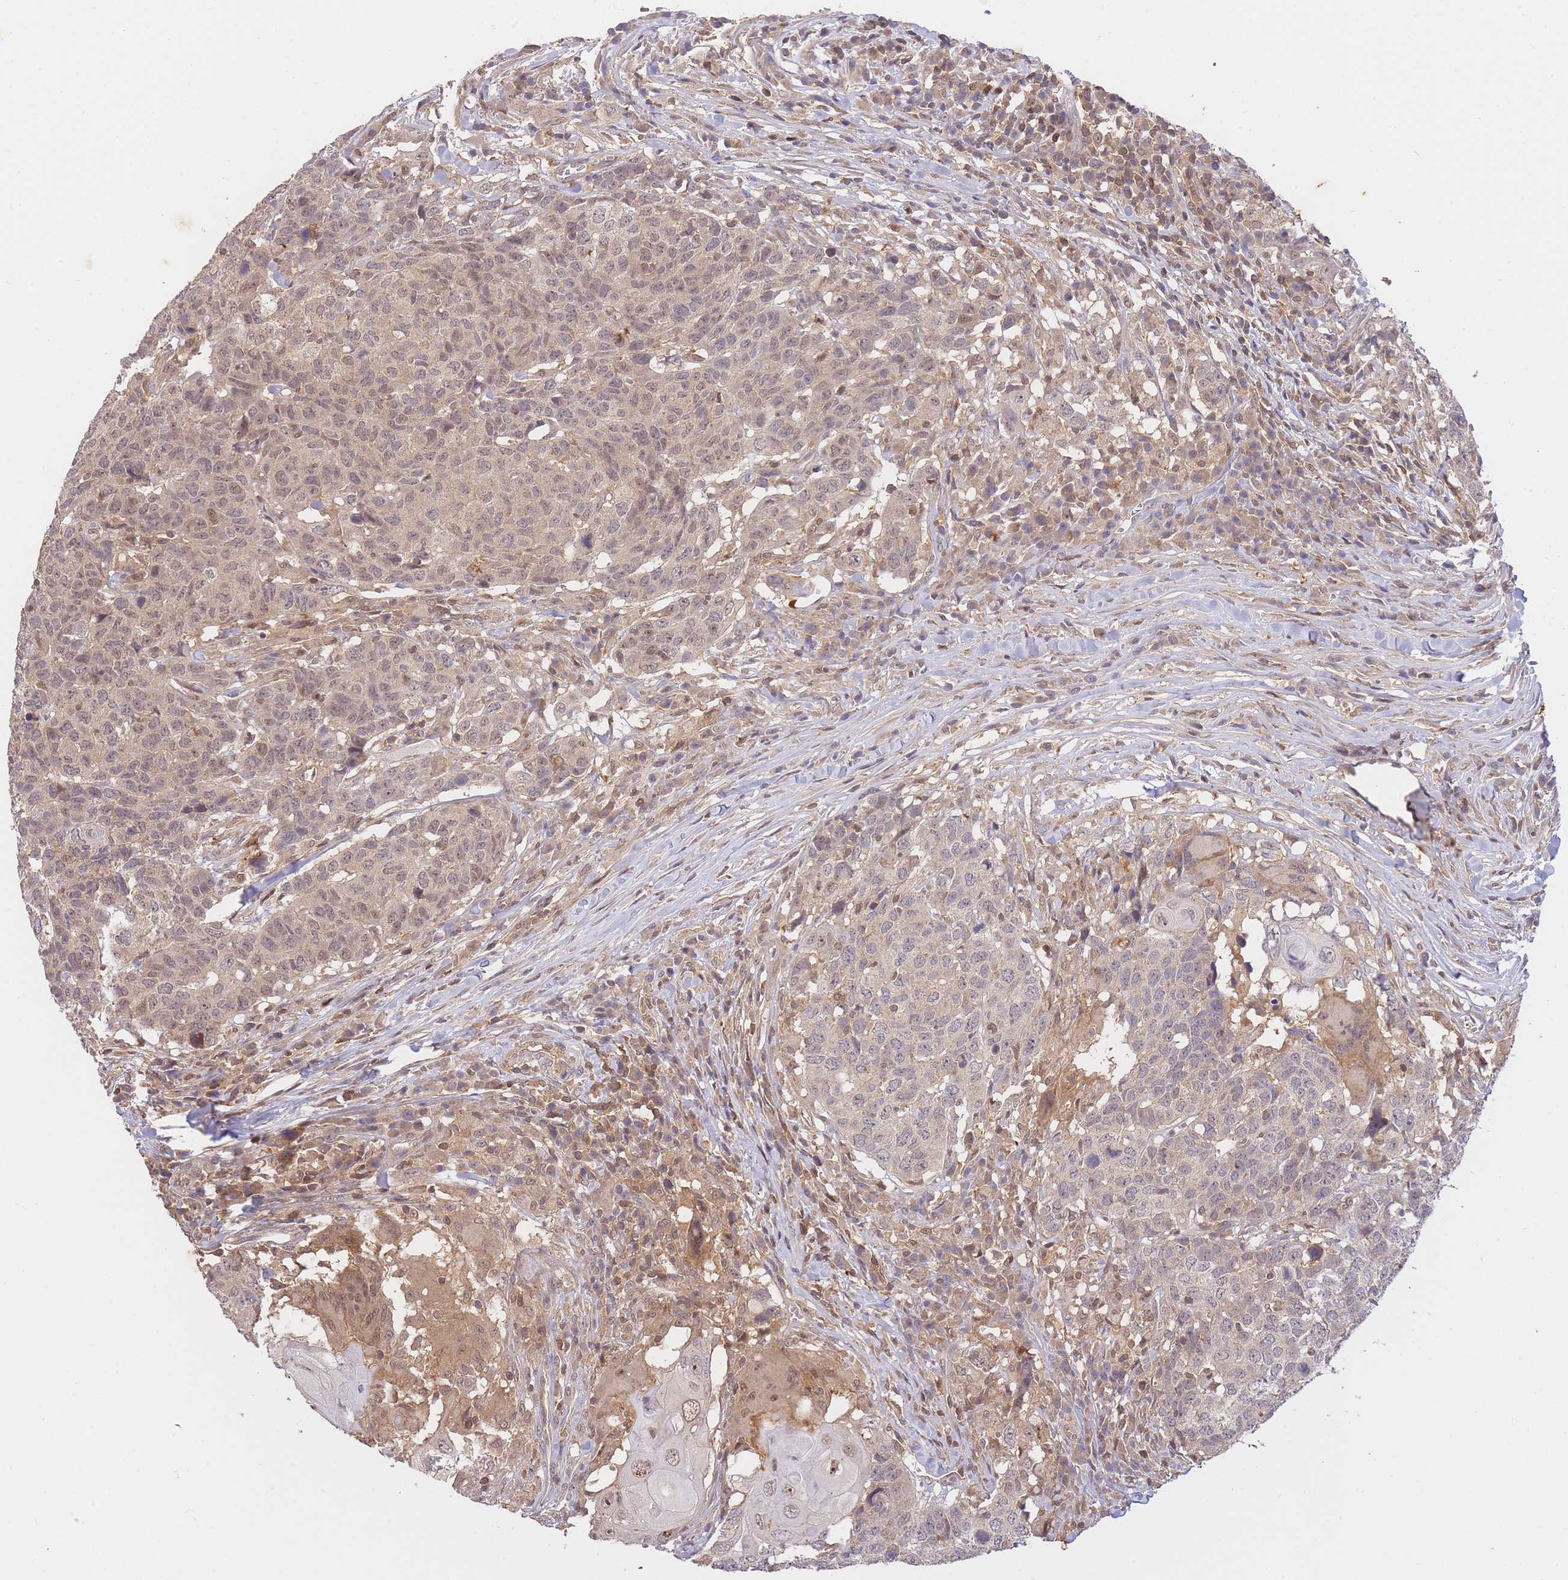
{"staining": {"intensity": "weak", "quantity": "25%-75%", "location": "nuclear"}, "tissue": "head and neck cancer", "cell_type": "Tumor cells", "image_type": "cancer", "snomed": [{"axis": "morphology", "description": "Normal tissue, NOS"}, {"axis": "morphology", "description": "Squamous cell carcinoma, NOS"}, {"axis": "topography", "description": "Skeletal muscle"}, {"axis": "topography", "description": "Vascular tissue"}, {"axis": "topography", "description": "Peripheral nerve tissue"}, {"axis": "topography", "description": "Head-Neck"}], "caption": "Weak nuclear staining for a protein is identified in approximately 25%-75% of tumor cells of squamous cell carcinoma (head and neck) using IHC.", "gene": "ST8SIA4", "patient": {"sex": "male", "age": 66}}